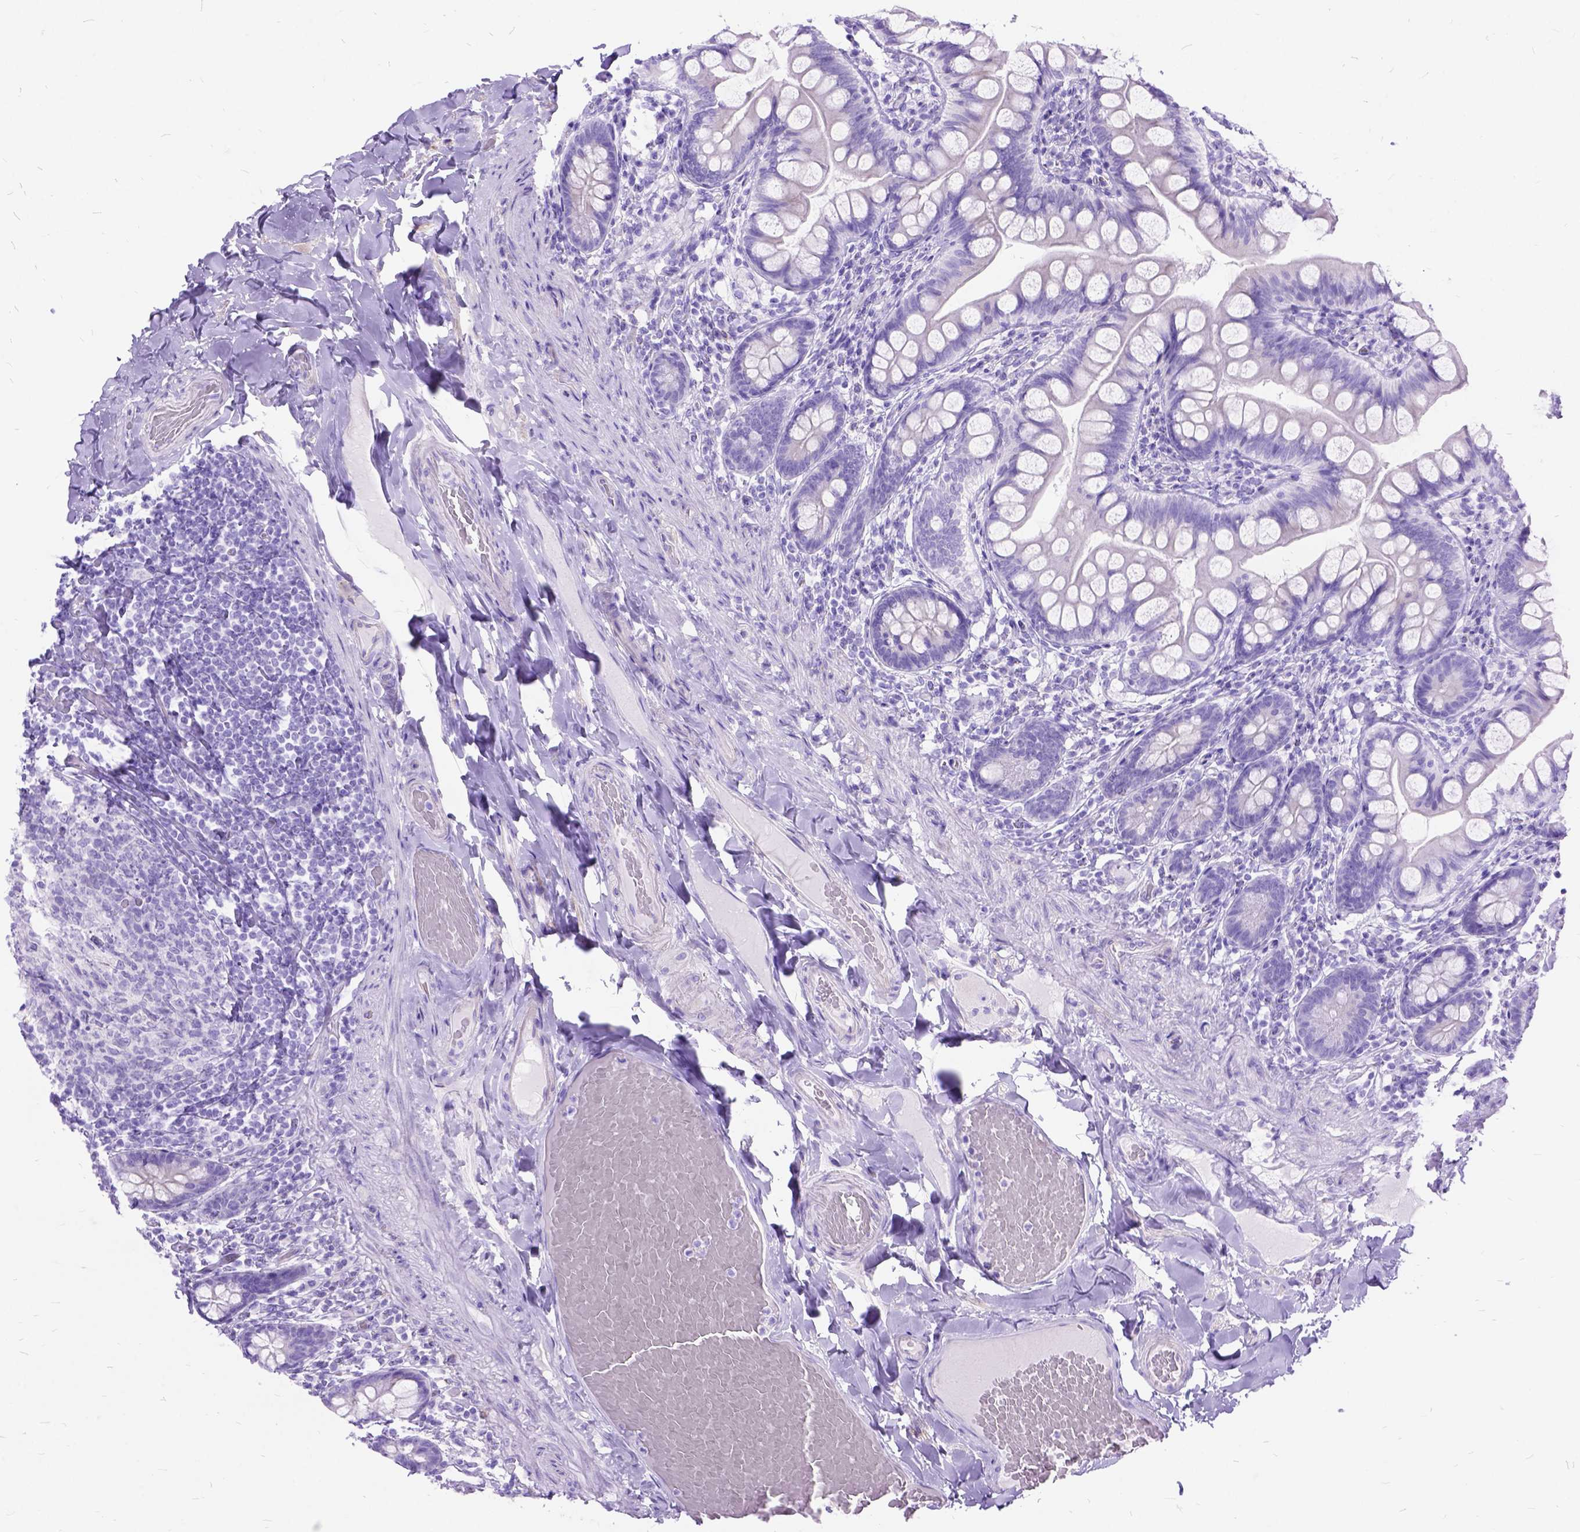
{"staining": {"intensity": "negative", "quantity": "none", "location": "none"}, "tissue": "small intestine", "cell_type": "Glandular cells", "image_type": "normal", "snomed": [{"axis": "morphology", "description": "Normal tissue, NOS"}, {"axis": "topography", "description": "Small intestine"}], "caption": "Histopathology image shows no significant protein staining in glandular cells of normal small intestine. (DAB (3,3'-diaminobenzidine) immunohistochemistry, high magnification).", "gene": "DNAH2", "patient": {"sex": "male", "age": 70}}